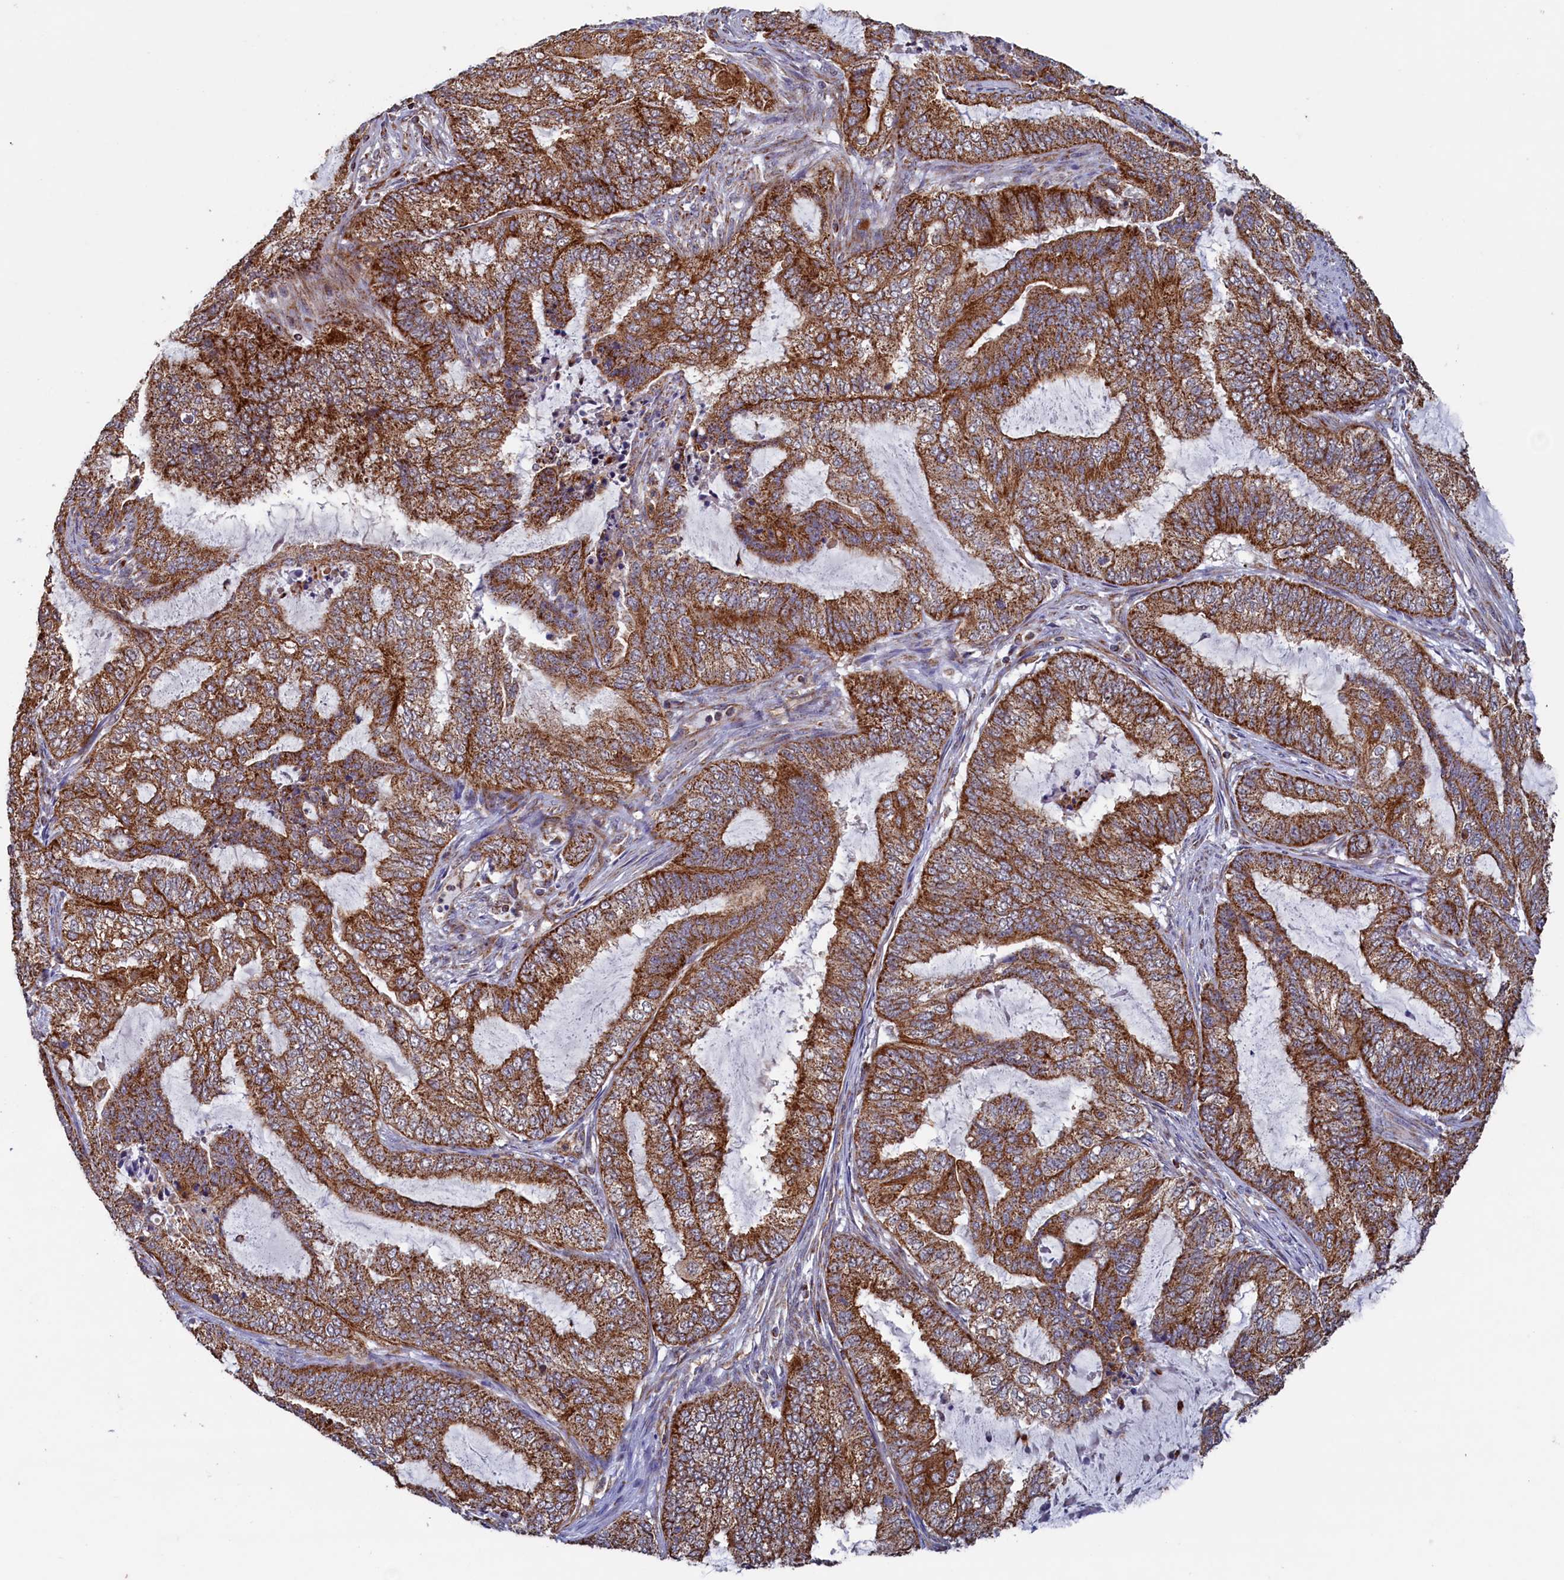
{"staining": {"intensity": "strong", "quantity": ">75%", "location": "cytoplasmic/membranous"}, "tissue": "endometrial cancer", "cell_type": "Tumor cells", "image_type": "cancer", "snomed": [{"axis": "morphology", "description": "Adenocarcinoma, NOS"}, {"axis": "topography", "description": "Endometrium"}], "caption": "Tumor cells display high levels of strong cytoplasmic/membranous expression in about >75% of cells in endometrial cancer (adenocarcinoma). The protein of interest is shown in brown color, while the nuclei are stained blue.", "gene": "UBE3B", "patient": {"sex": "female", "age": 51}}